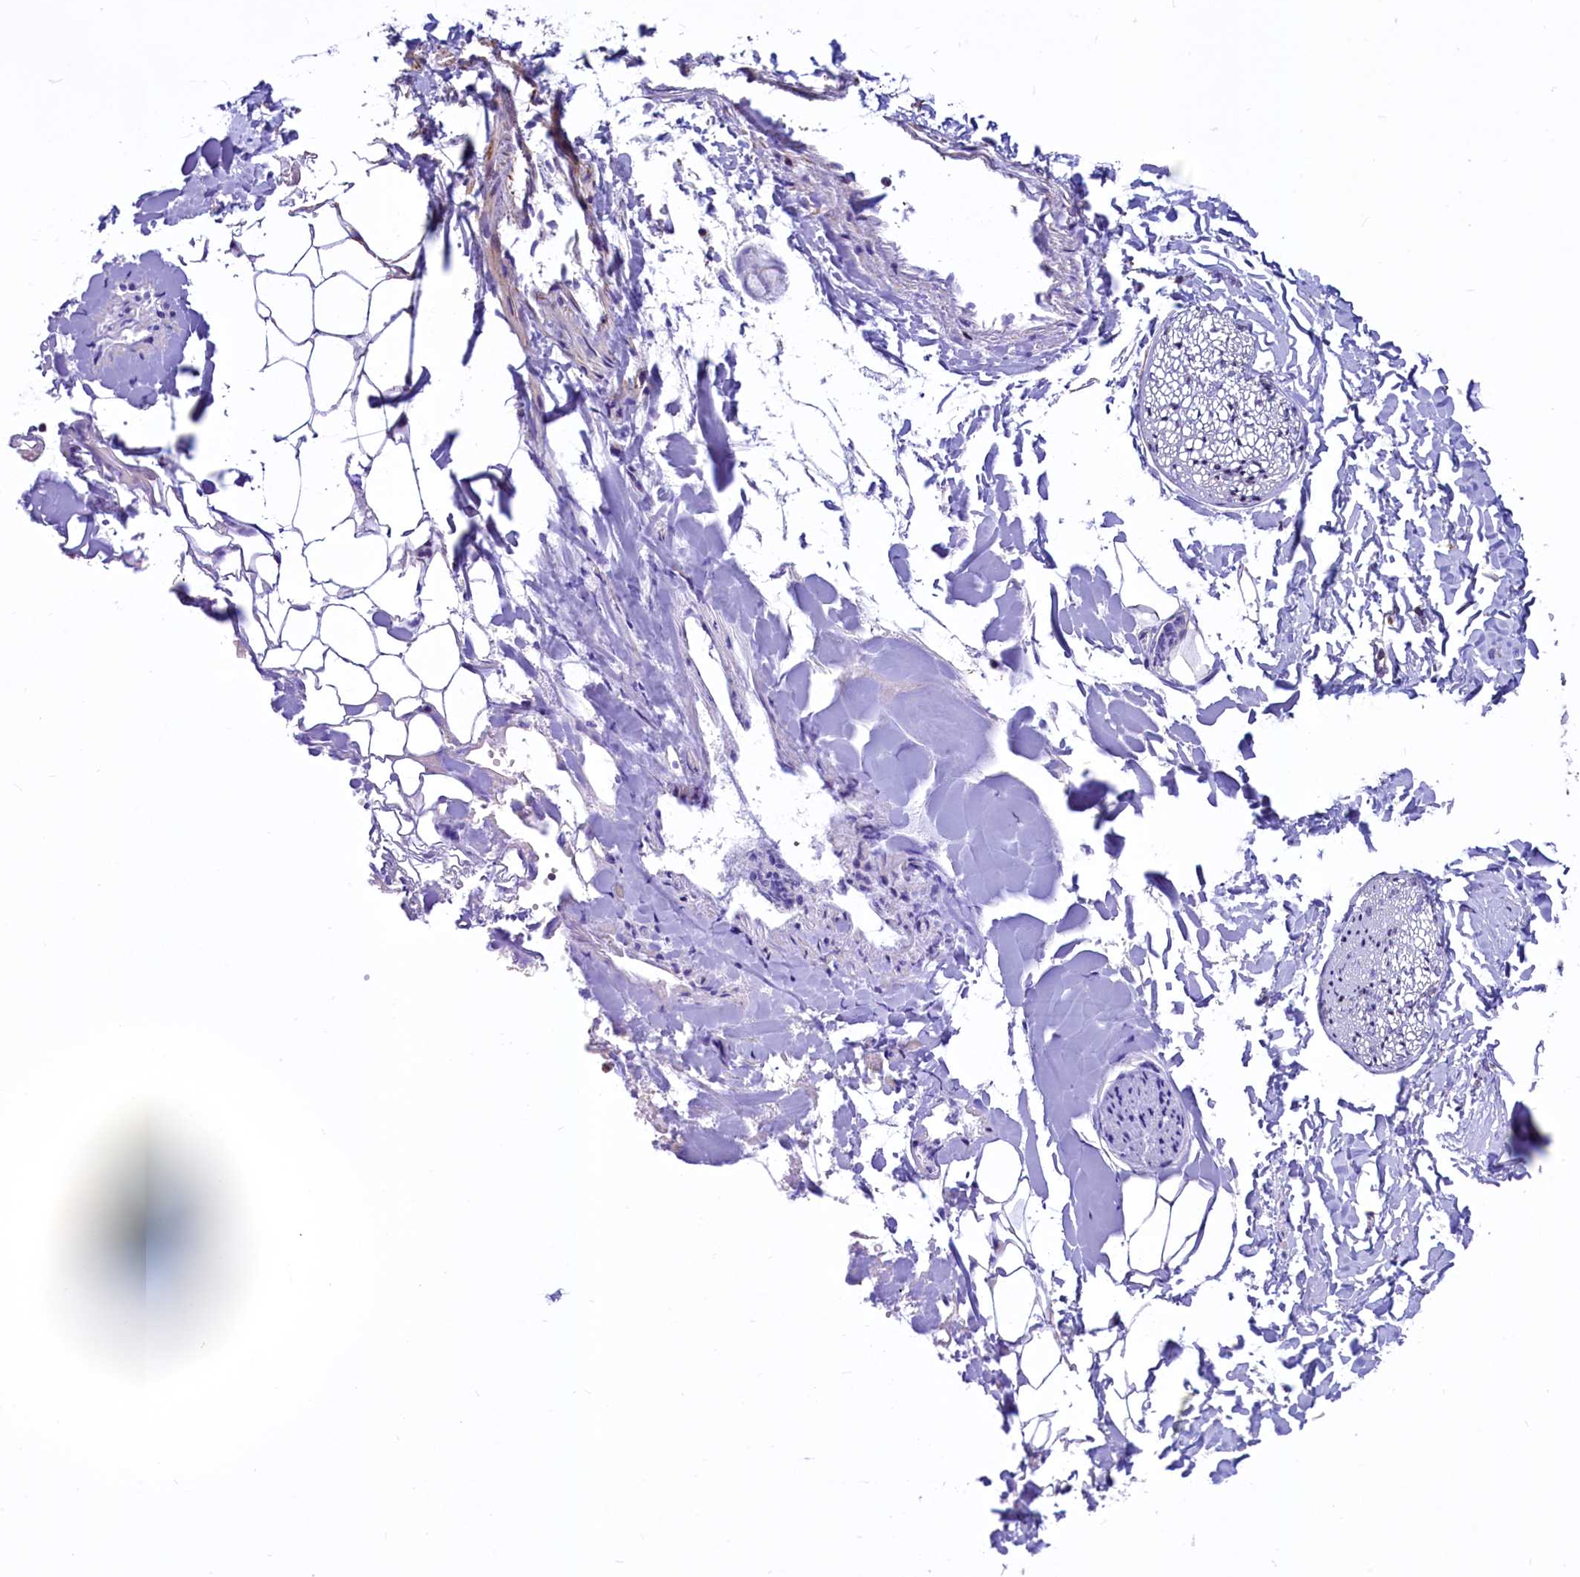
{"staining": {"intensity": "moderate", "quantity": "25%-75%", "location": "cytoplasmic/membranous"}, "tissue": "adipose tissue", "cell_type": "Adipocytes", "image_type": "normal", "snomed": [{"axis": "morphology", "description": "Normal tissue, NOS"}, {"axis": "morphology", "description": "Adenocarcinoma, NOS"}, {"axis": "topography", "description": "Smooth muscle"}, {"axis": "topography", "description": "Colon"}], "caption": "The immunohistochemical stain highlights moderate cytoplasmic/membranous expression in adipocytes of normal adipose tissue.", "gene": "VWCE", "patient": {"sex": "male", "age": 14}}